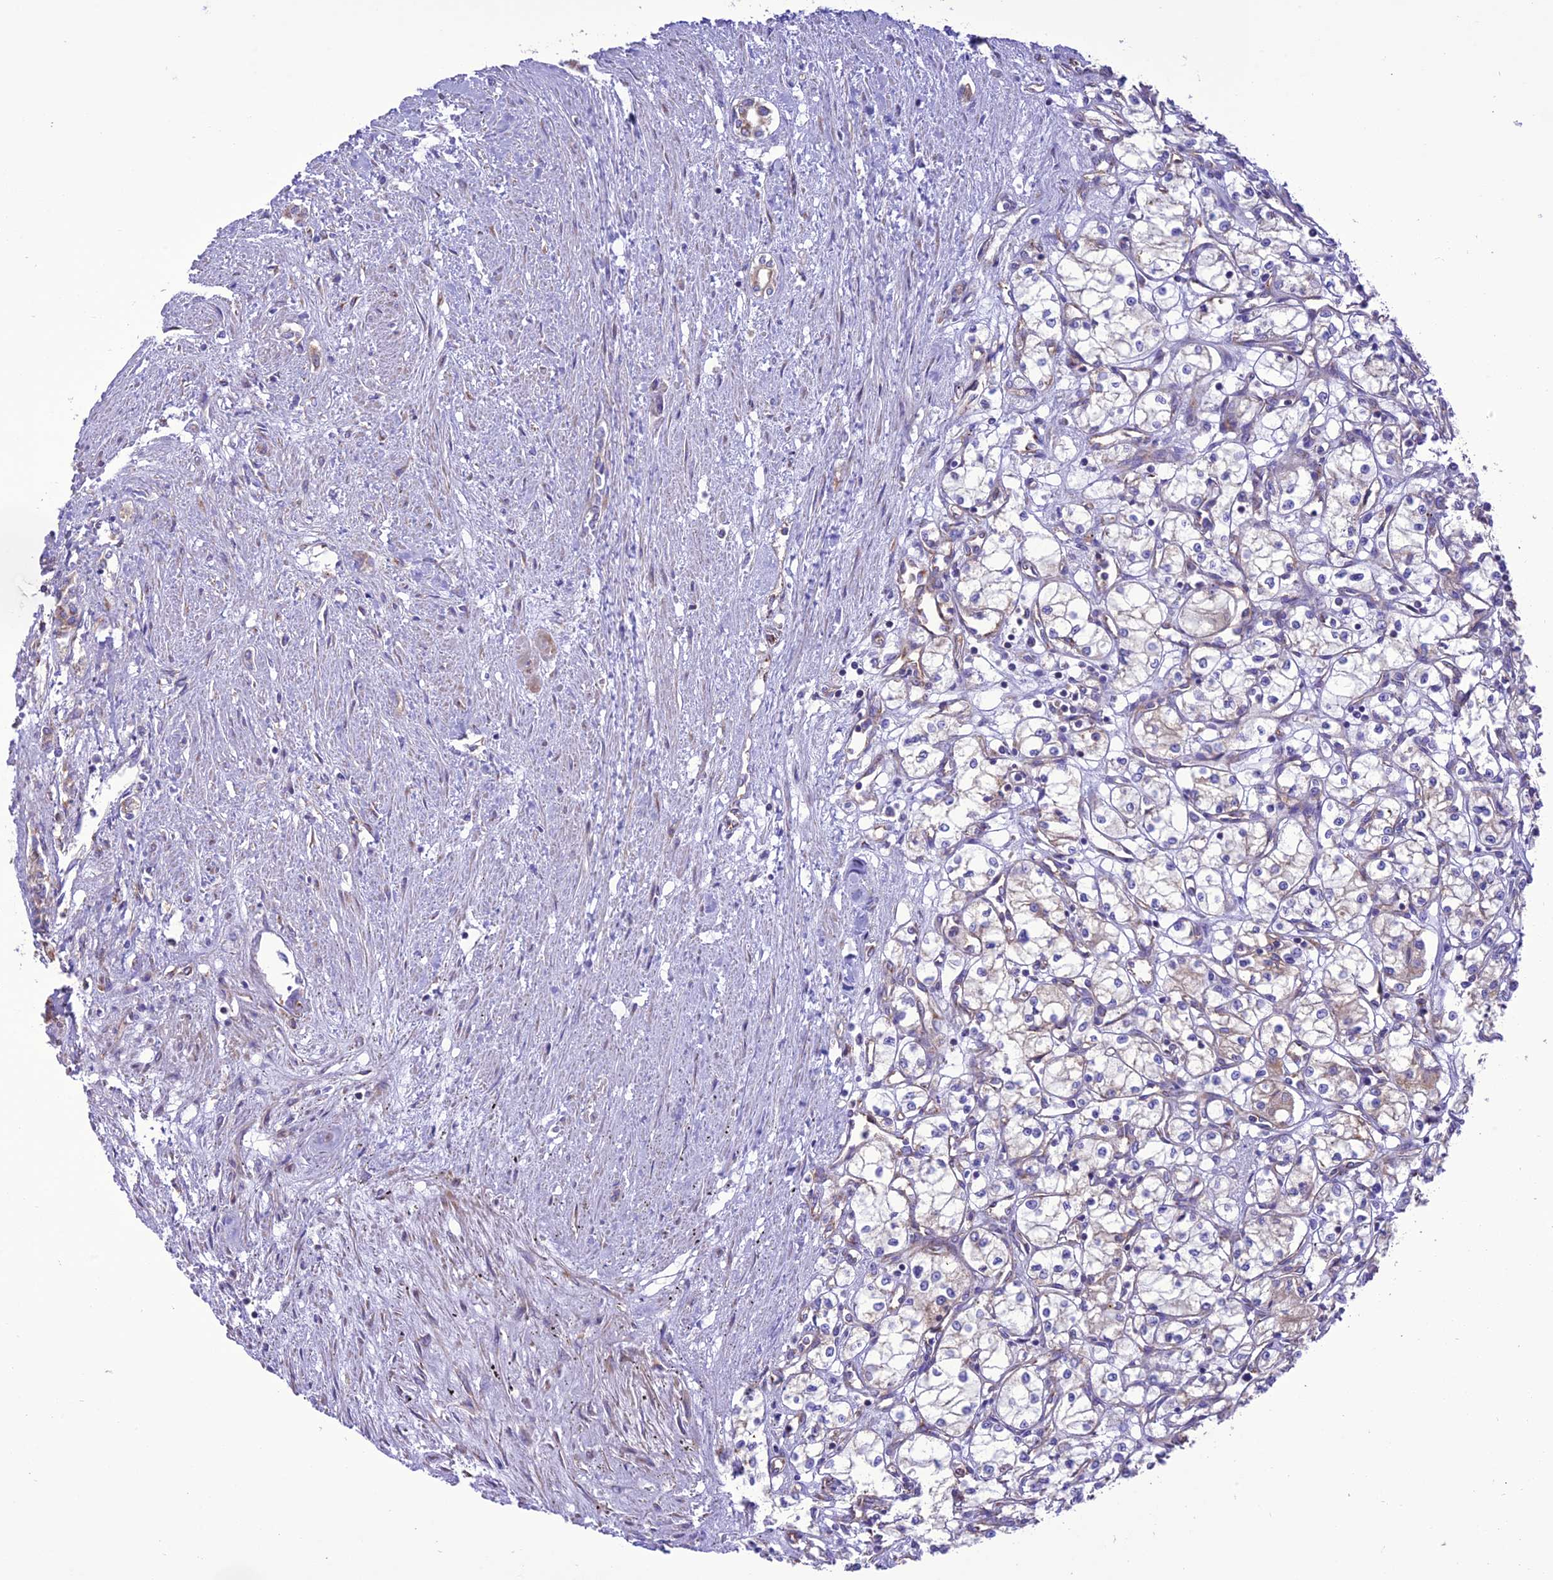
{"staining": {"intensity": "negative", "quantity": "none", "location": "none"}, "tissue": "renal cancer", "cell_type": "Tumor cells", "image_type": "cancer", "snomed": [{"axis": "morphology", "description": "Adenocarcinoma, NOS"}, {"axis": "topography", "description": "Kidney"}], "caption": "Adenocarcinoma (renal) stained for a protein using immunohistochemistry (IHC) demonstrates no expression tumor cells.", "gene": "MAP3K12", "patient": {"sex": "male", "age": 59}}